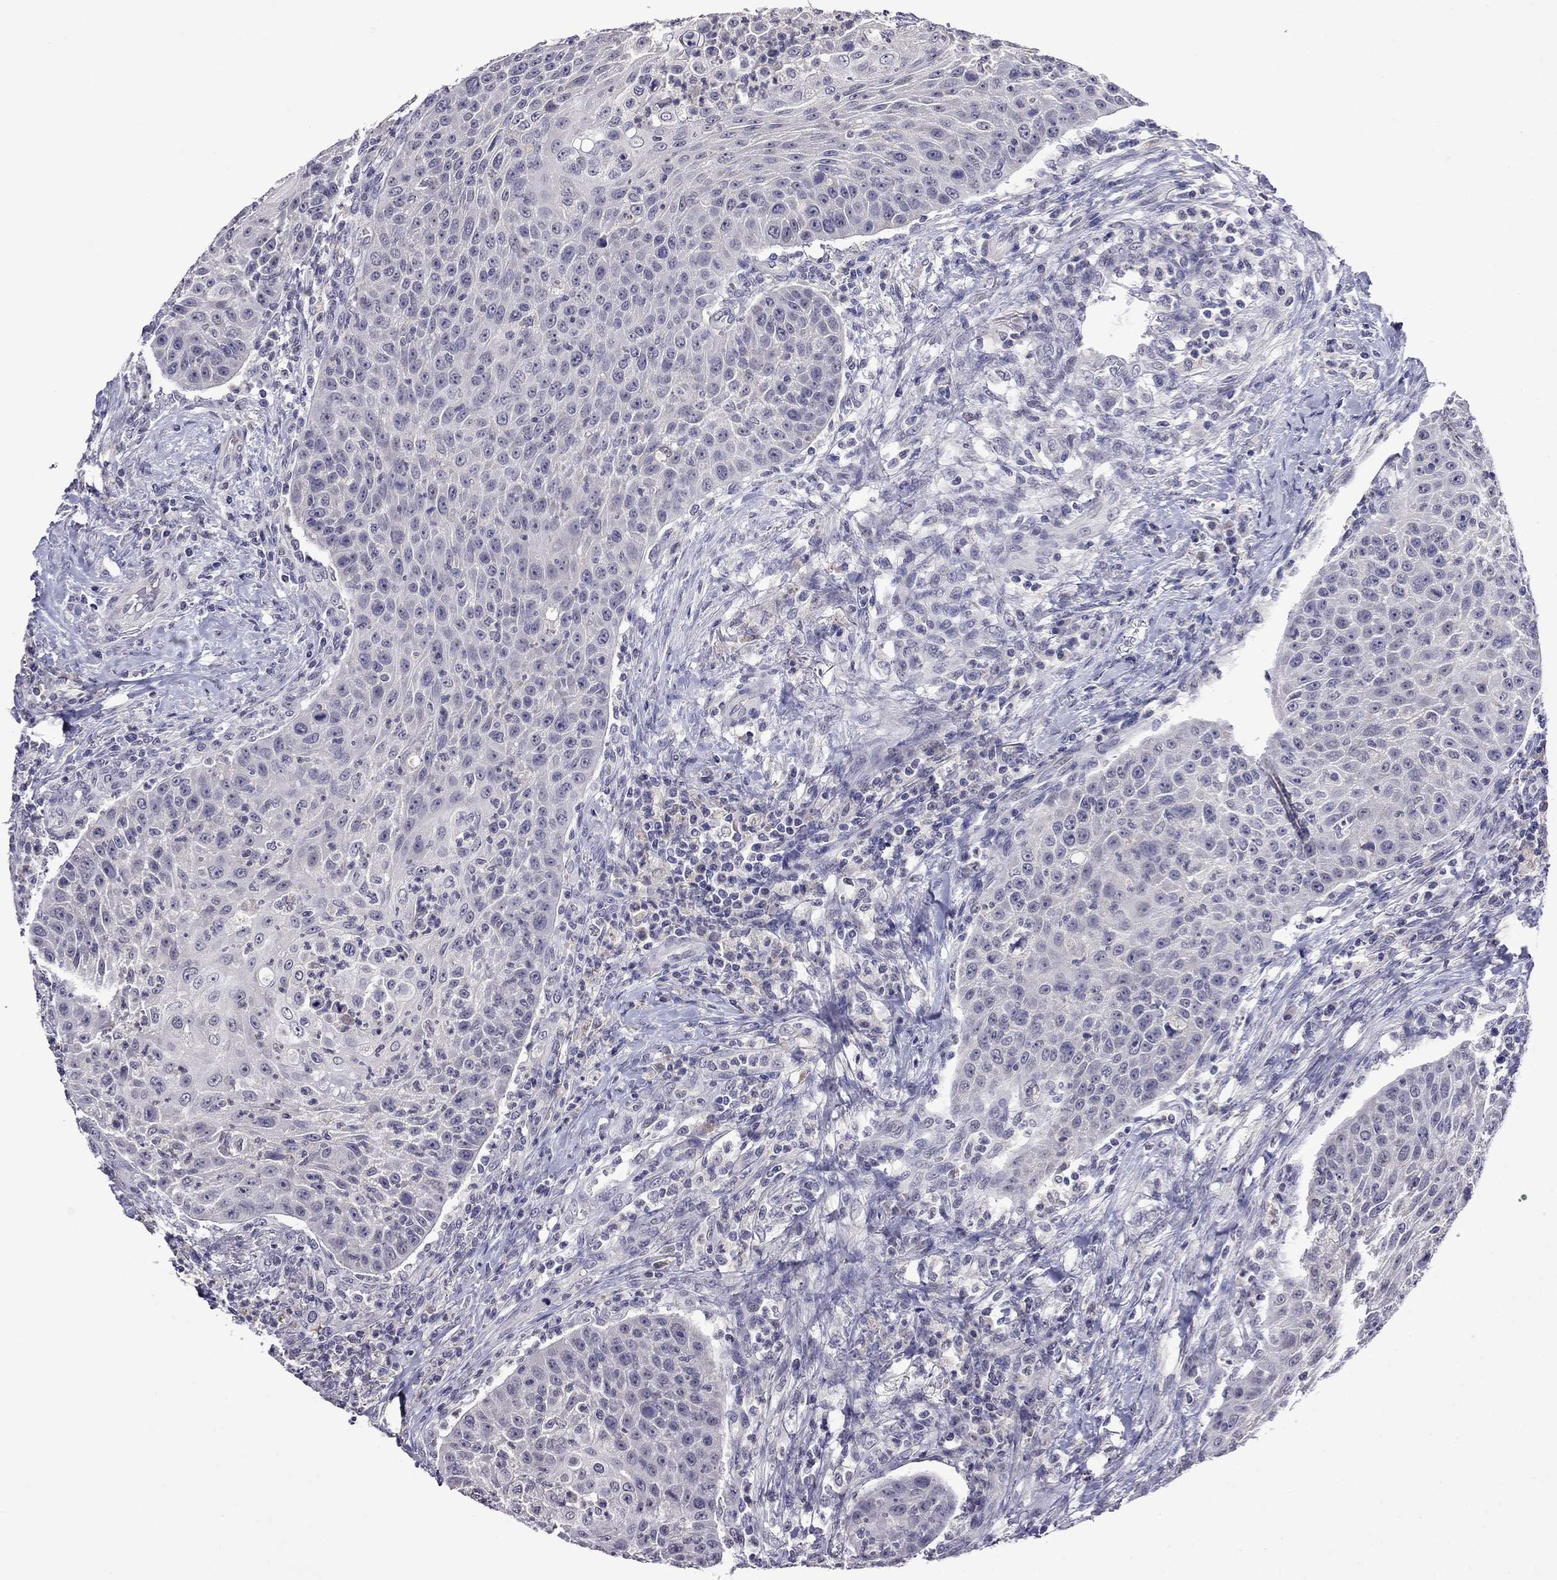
{"staining": {"intensity": "negative", "quantity": "none", "location": "none"}, "tissue": "head and neck cancer", "cell_type": "Tumor cells", "image_type": "cancer", "snomed": [{"axis": "morphology", "description": "Squamous cell carcinoma, NOS"}, {"axis": "topography", "description": "Head-Neck"}], "caption": "DAB immunohistochemical staining of human head and neck cancer reveals no significant positivity in tumor cells. The staining is performed using DAB brown chromogen with nuclei counter-stained in using hematoxylin.", "gene": "STAR", "patient": {"sex": "male", "age": 69}}